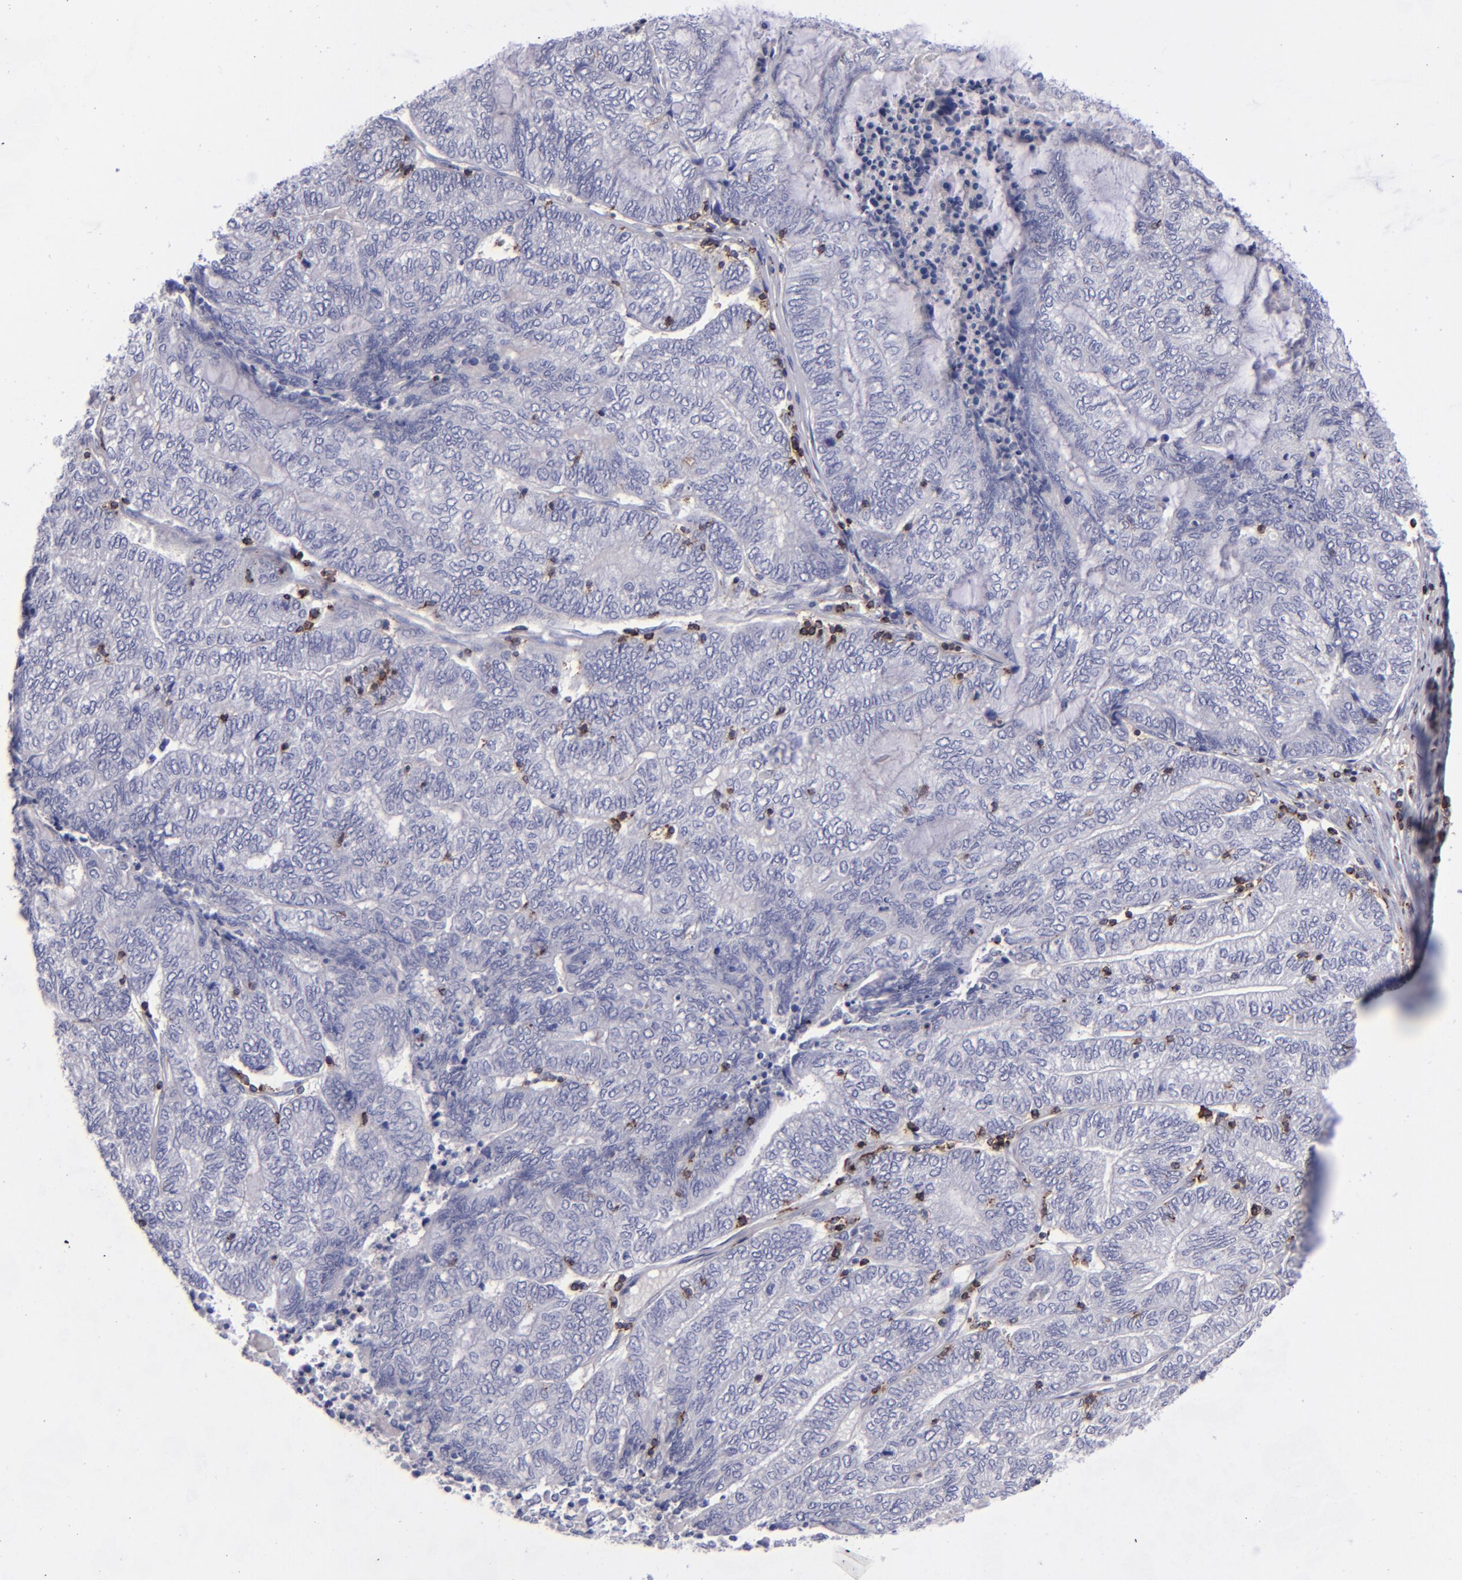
{"staining": {"intensity": "negative", "quantity": "none", "location": "none"}, "tissue": "endometrial cancer", "cell_type": "Tumor cells", "image_type": "cancer", "snomed": [{"axis": "morphology", "description": "Adenocarcinoma, NOS"}, {"axis": "topography", "description": "Uterus"}, {"axis": "topography", "description": "Endometrium"}], "caption": "Histopathology image shows no protein positivity in tumor cells of endometrial cancer tissue.", "gene": "CD2", "patient": {"sex": "female", "age": 70}}